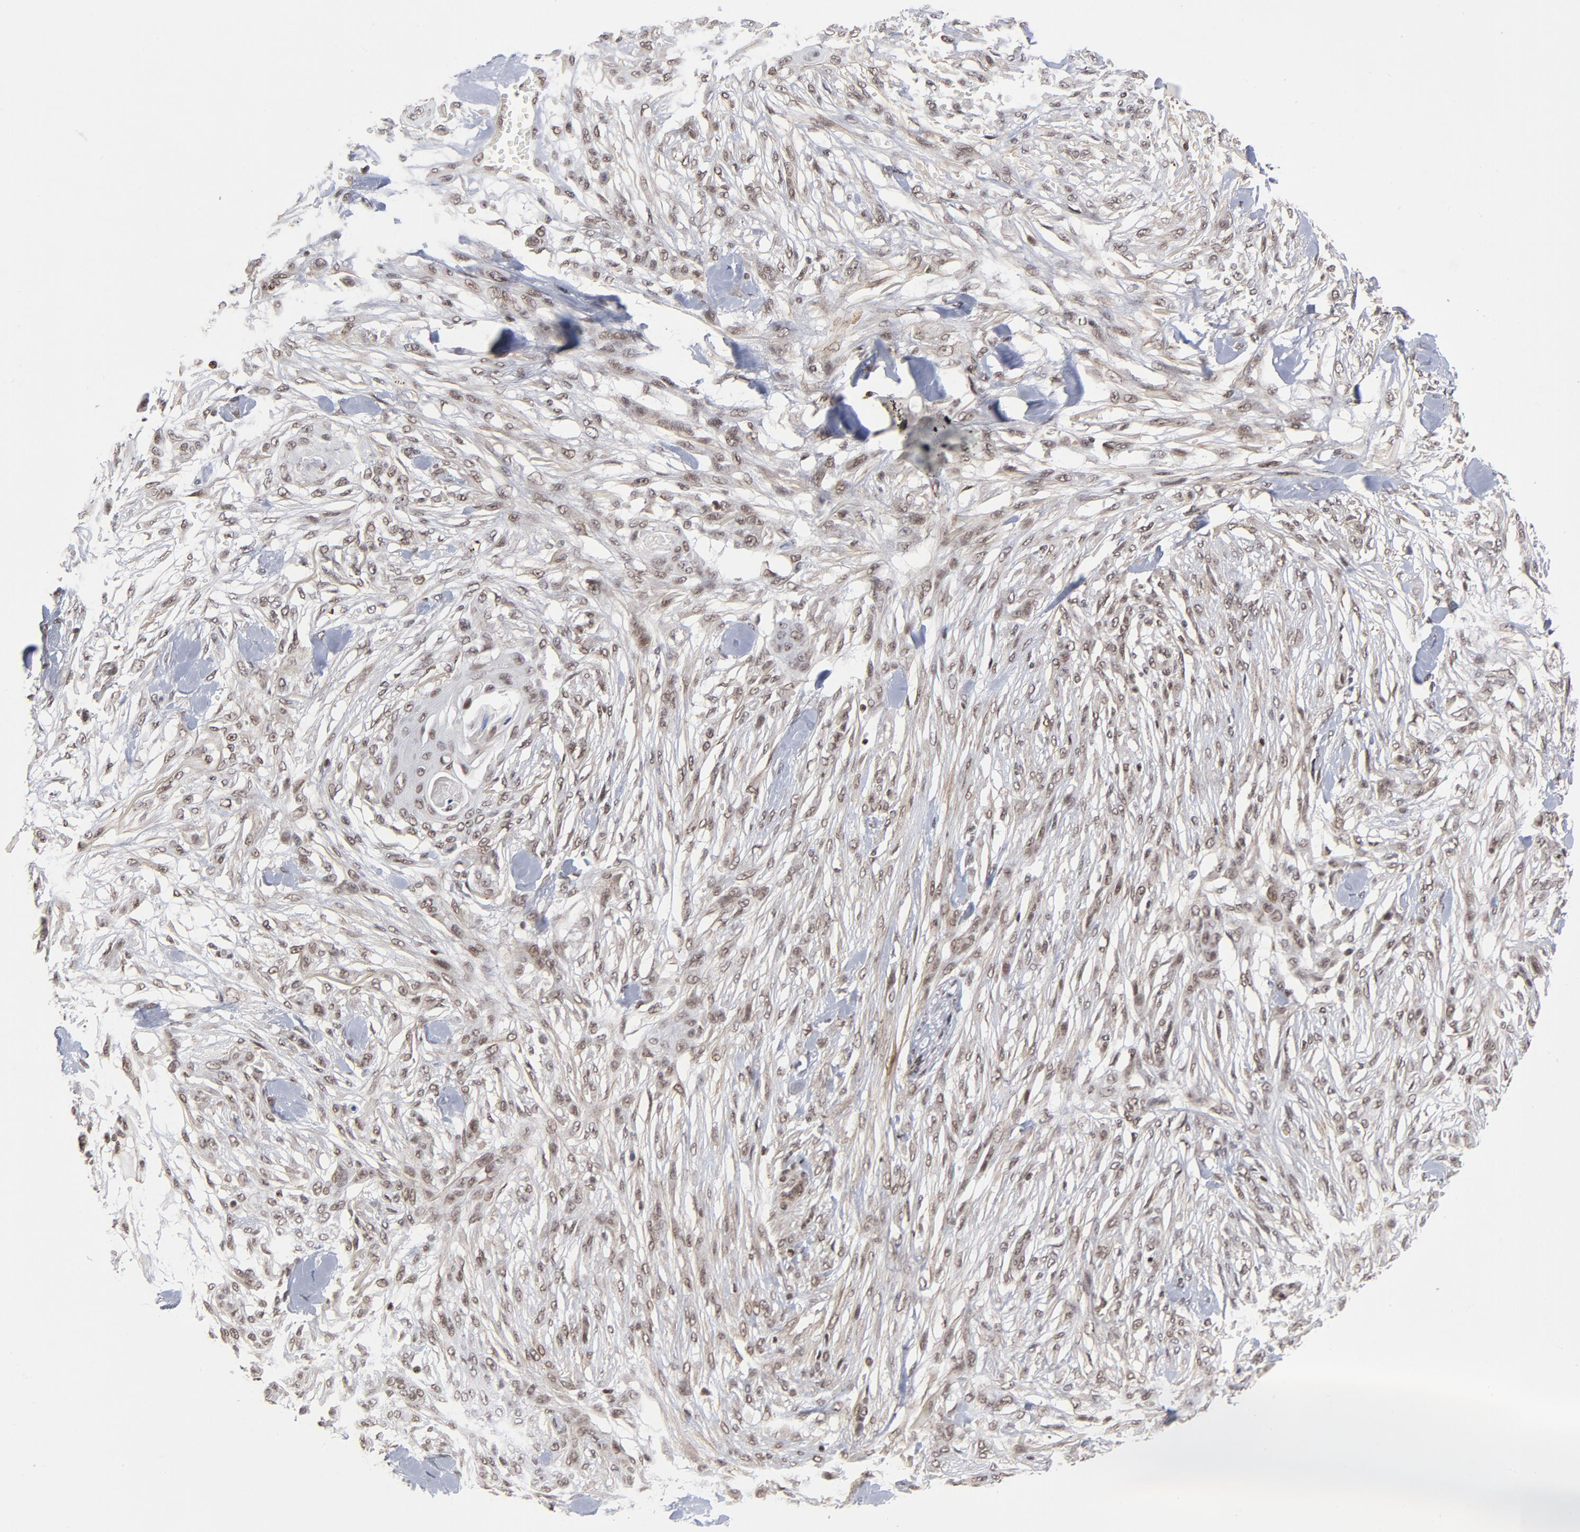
{"staining": {"intensity": "strong", "quantity": ">75%", "location": "nuclear"}, "tissue": "skin cancer", "cell_type": "Tumor cells", "image_type": "cancer", "snomed": [{"axis": "morphology", "description": "Normal tissue, NOS"}, {"axis": "morphology", "description": "Squamous cell carcinoma, NOS"}, {"axis": "topography", "description": "Skin"}], "caption": "Immunohistochemistry (IHC) histopathology image of neoplastic tissue: skin squamous cell carcinoma stained using IHC shows high levels of strong protein expression localized specifically in the nuclear of tumor cells, appearing as a nuclear brown color.", "gene": "CTCF", "patient": {"sex": "female", "age": 59}}